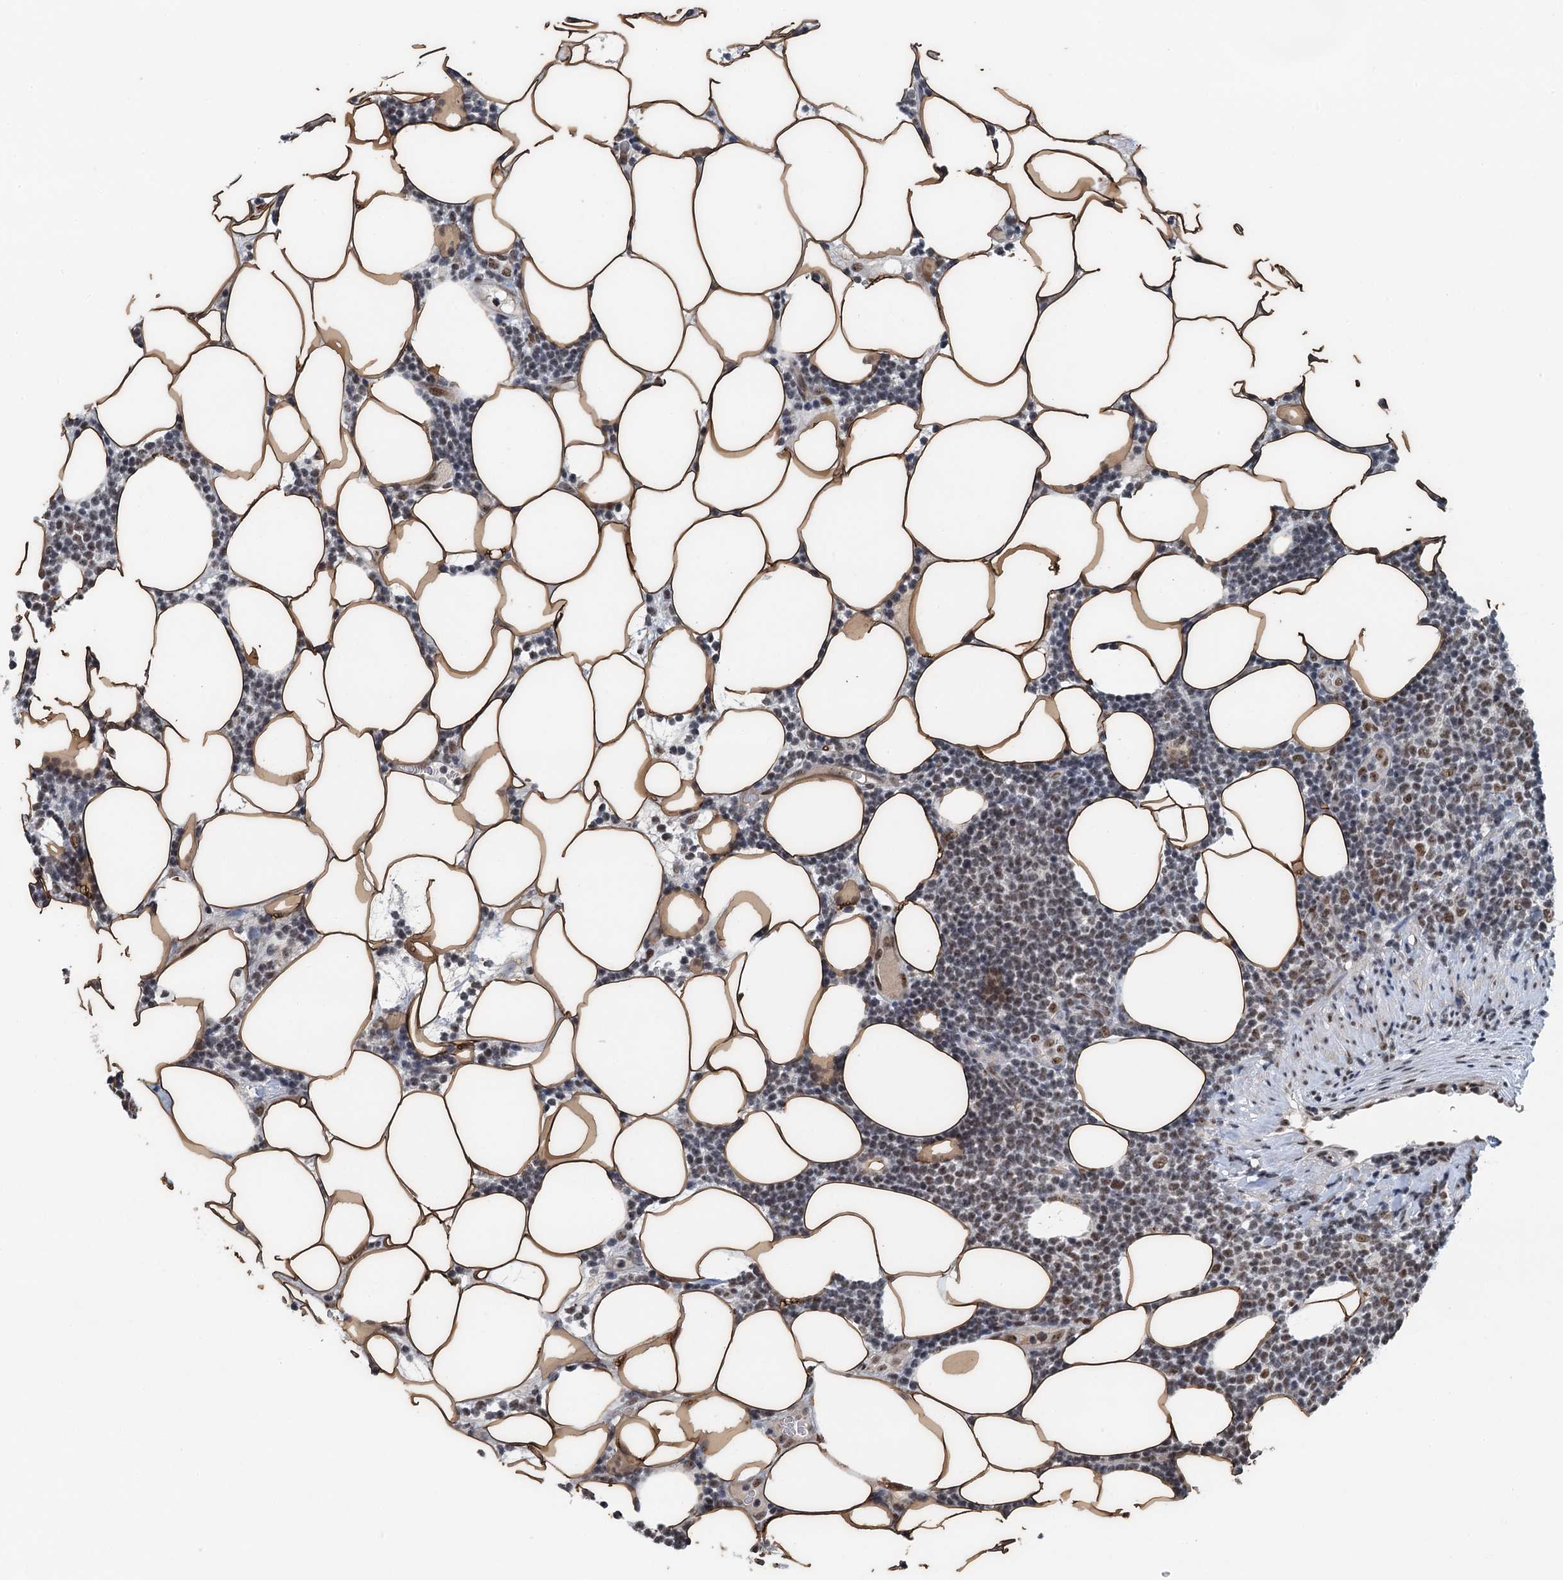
{"staining": {"intensity": "moderate", "quantity": "25%-75%", "location": "nuclear"}, "tissue": "lymphoma", "cell_type": "Tumor cells", "image_type": "cancer", "snomed": [{"axis": "morphology", "description": "Malignant lymphoma, non-Hodgkin's type, Low grade"}, {"axis": "topography", "description": "Lymph node"}], "caption": "A medium amount of moderate nuclear staining is present in about 25%-75% of tumor cells in lymphoma tissue.", "gene": "MTA3", "patient": {"sex": "male", "age": 66}}